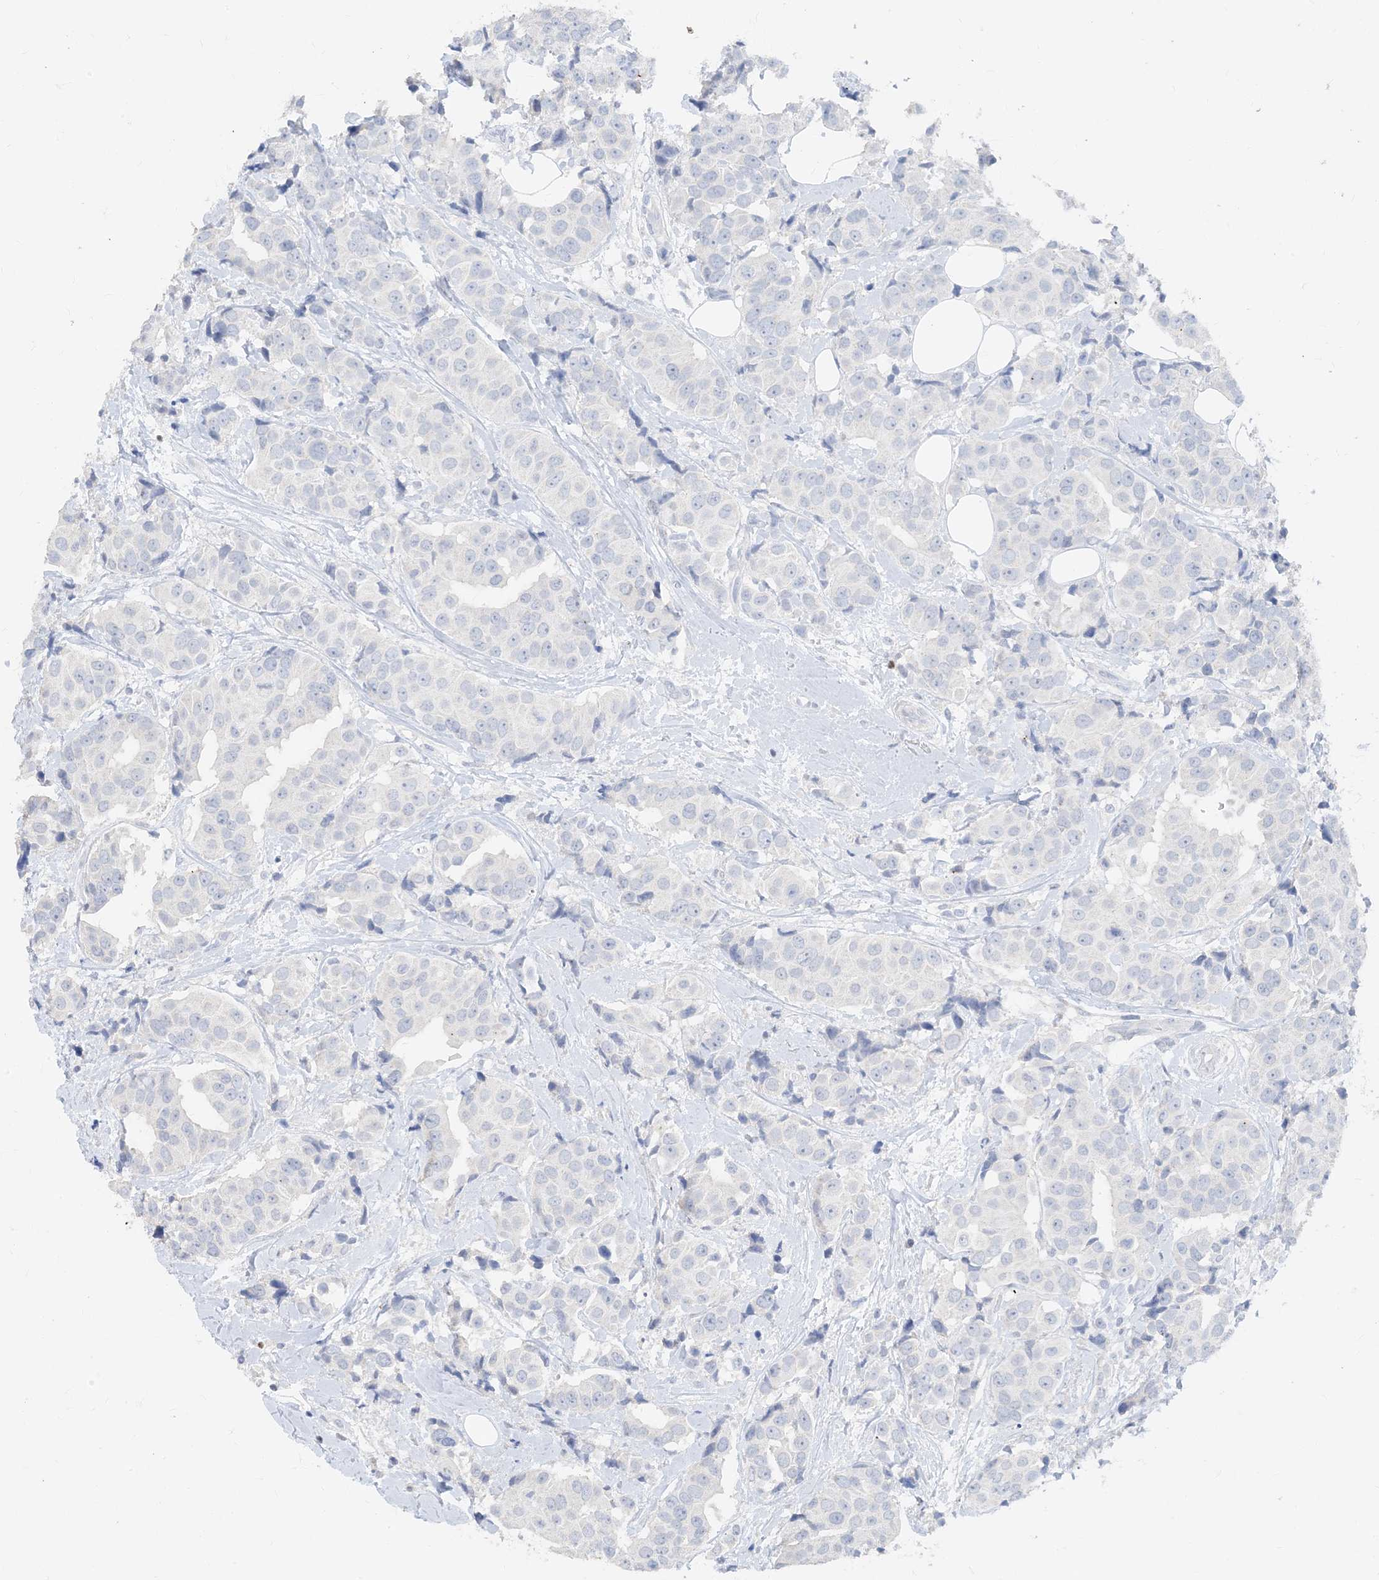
{"staining": {"intensity": "negative", "quantity": "none", "location": "none"}, "tissue": "breast cancer", "cell_type": "Tumor cells", "image_type": "cancer", "snomed": [{"axis": "morphology", "description": "Normal tissue, NOS"}, {"axis": "morphology", "description": "Duct carcinoma"}, {"axis": "topography", "description": "Breast"}], "caption": "Tumor cells are negative for protein expression in human breast infiltrating ductal carcinoma.", "gene": "TBX21", "patient": {"sex": "female", "age": 39}}